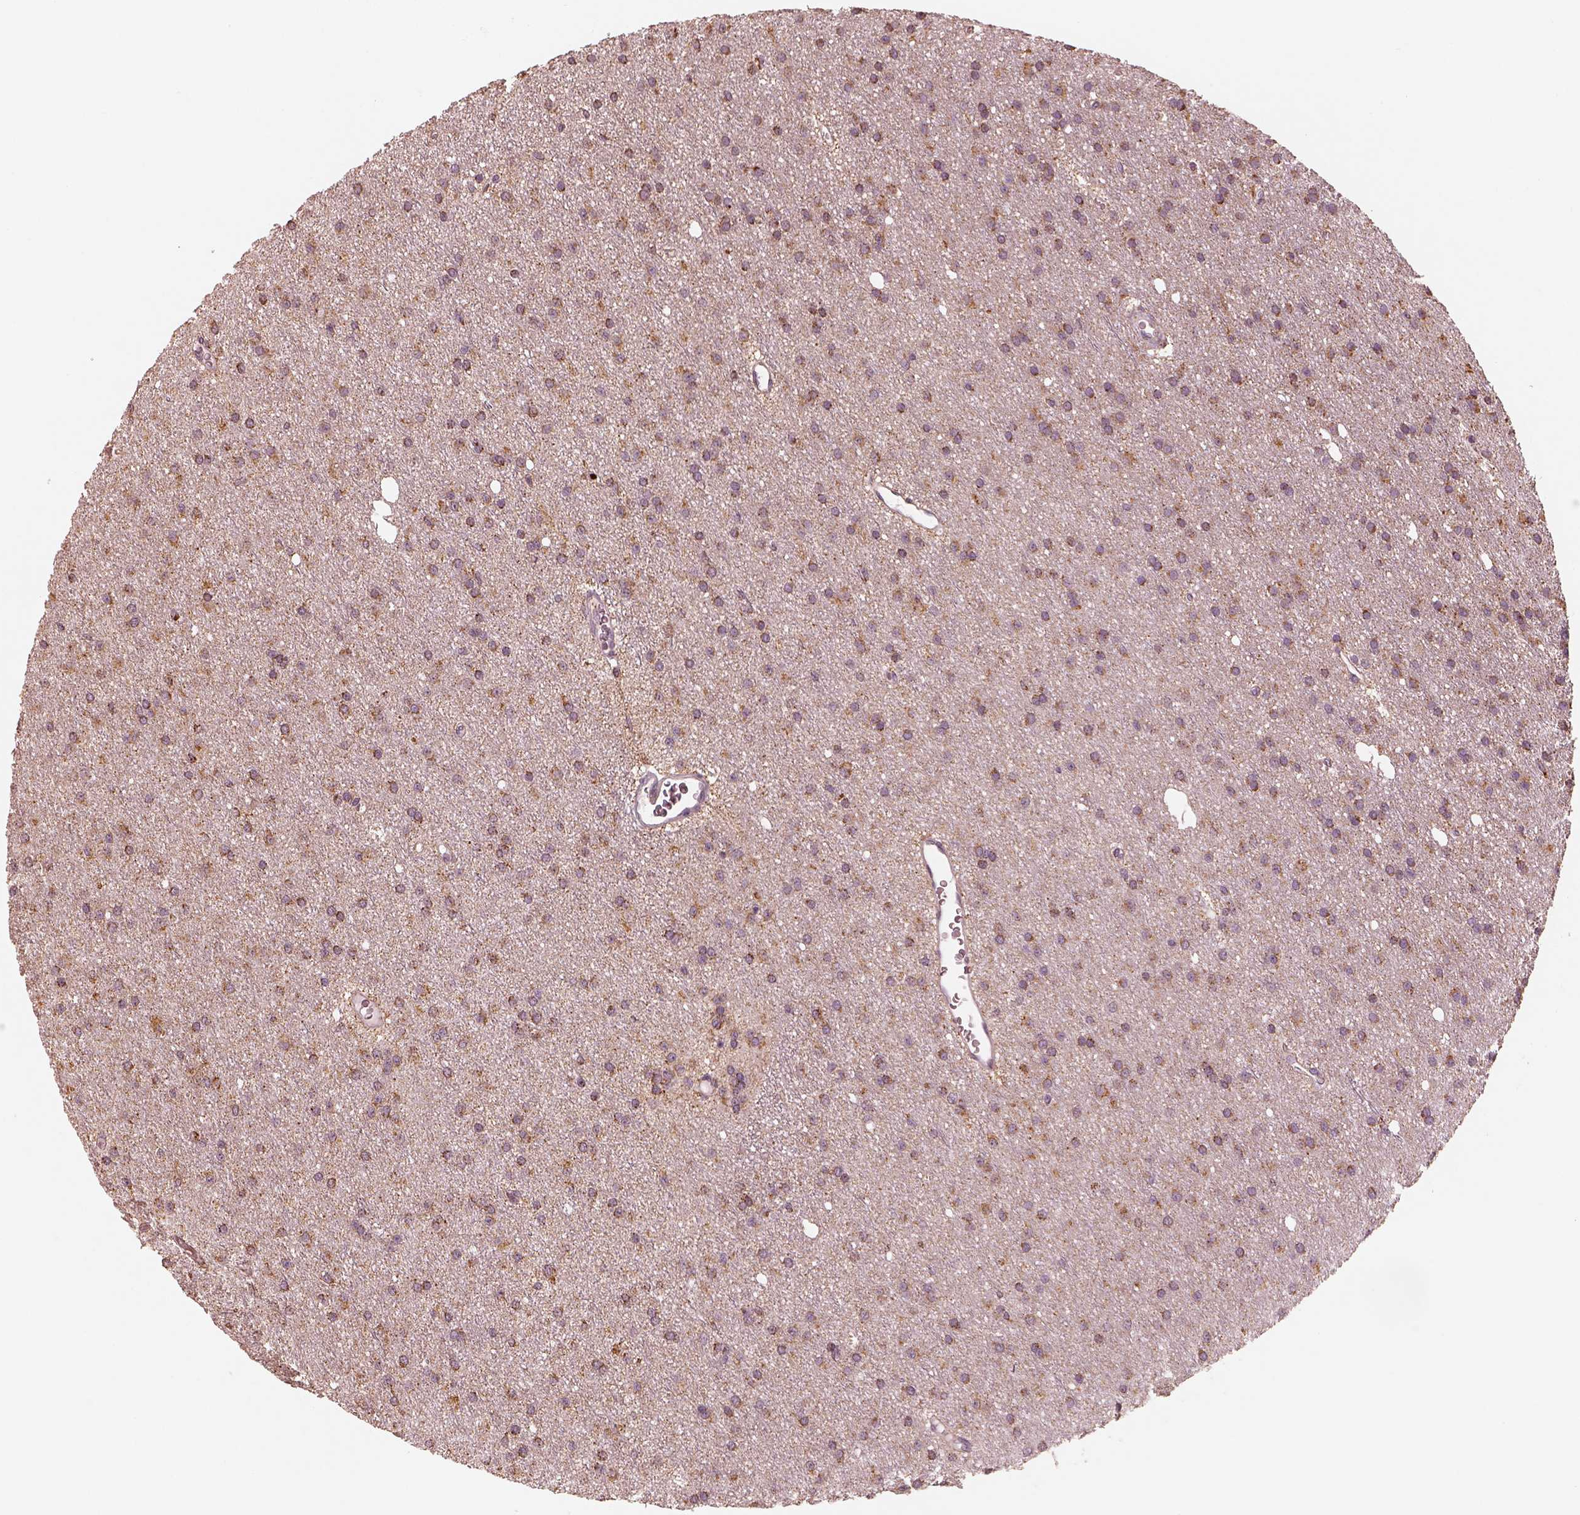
{"staining": {"intensity": "moderate", "quantity": ">75%", "location": "cytoplasmic/membranous"}, "tissue": "glioma", "cell_type": "Tumor cells", "image_type": "cancer", "snomed": [{"axis": "morphology", "description": "Glioma, malignant, Low grade"}, {"axis": "topography", "description": "Brain"}], "caption": "This image displays immunohistochemistry staining of human malignant glioma (low-grade), with medium moderate cytoplasmic/membranous positivity in about >75% of tumor cells.", "gene": "ENTPD6", "patient": {"sex": "male", "age": 27}}